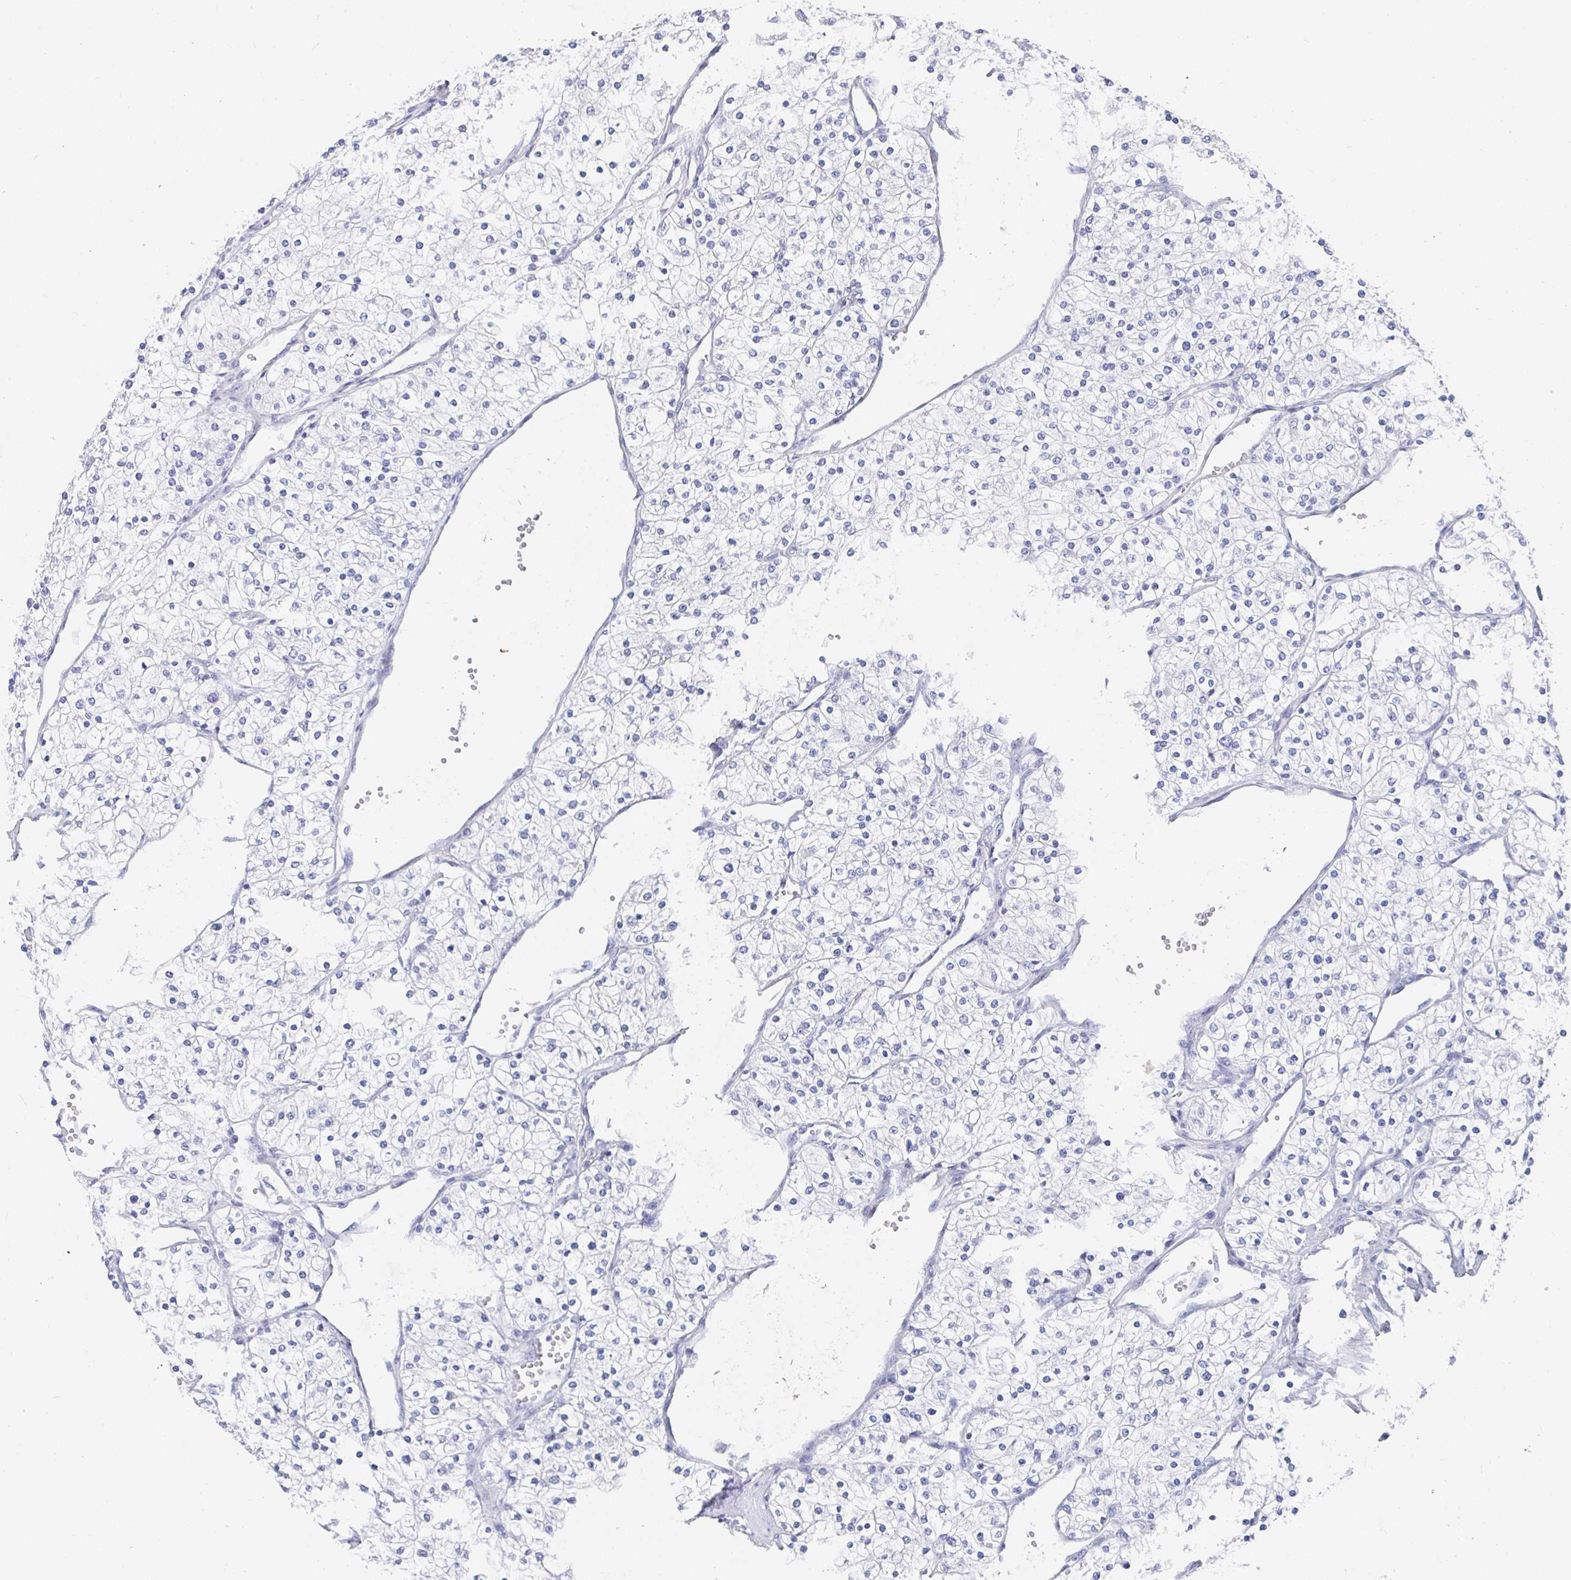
{"staining": {"intensity": "negative", "quantity": "none", "location": "none"}, "tissue": "renal cancer", "cell_type": "Tumor cells", "image_type": "cancer", "snomed": [{"axis": "morphology", "description": "Adenocarcinoma, NOS"}, {"axis": "topography", "description": "Kidney"}], "caption": "Tumor cells show no significant protein staining in renal adenocarcinoma.", "gene": "GRIA1", "patient": {"sex": "male", "age": 80}}